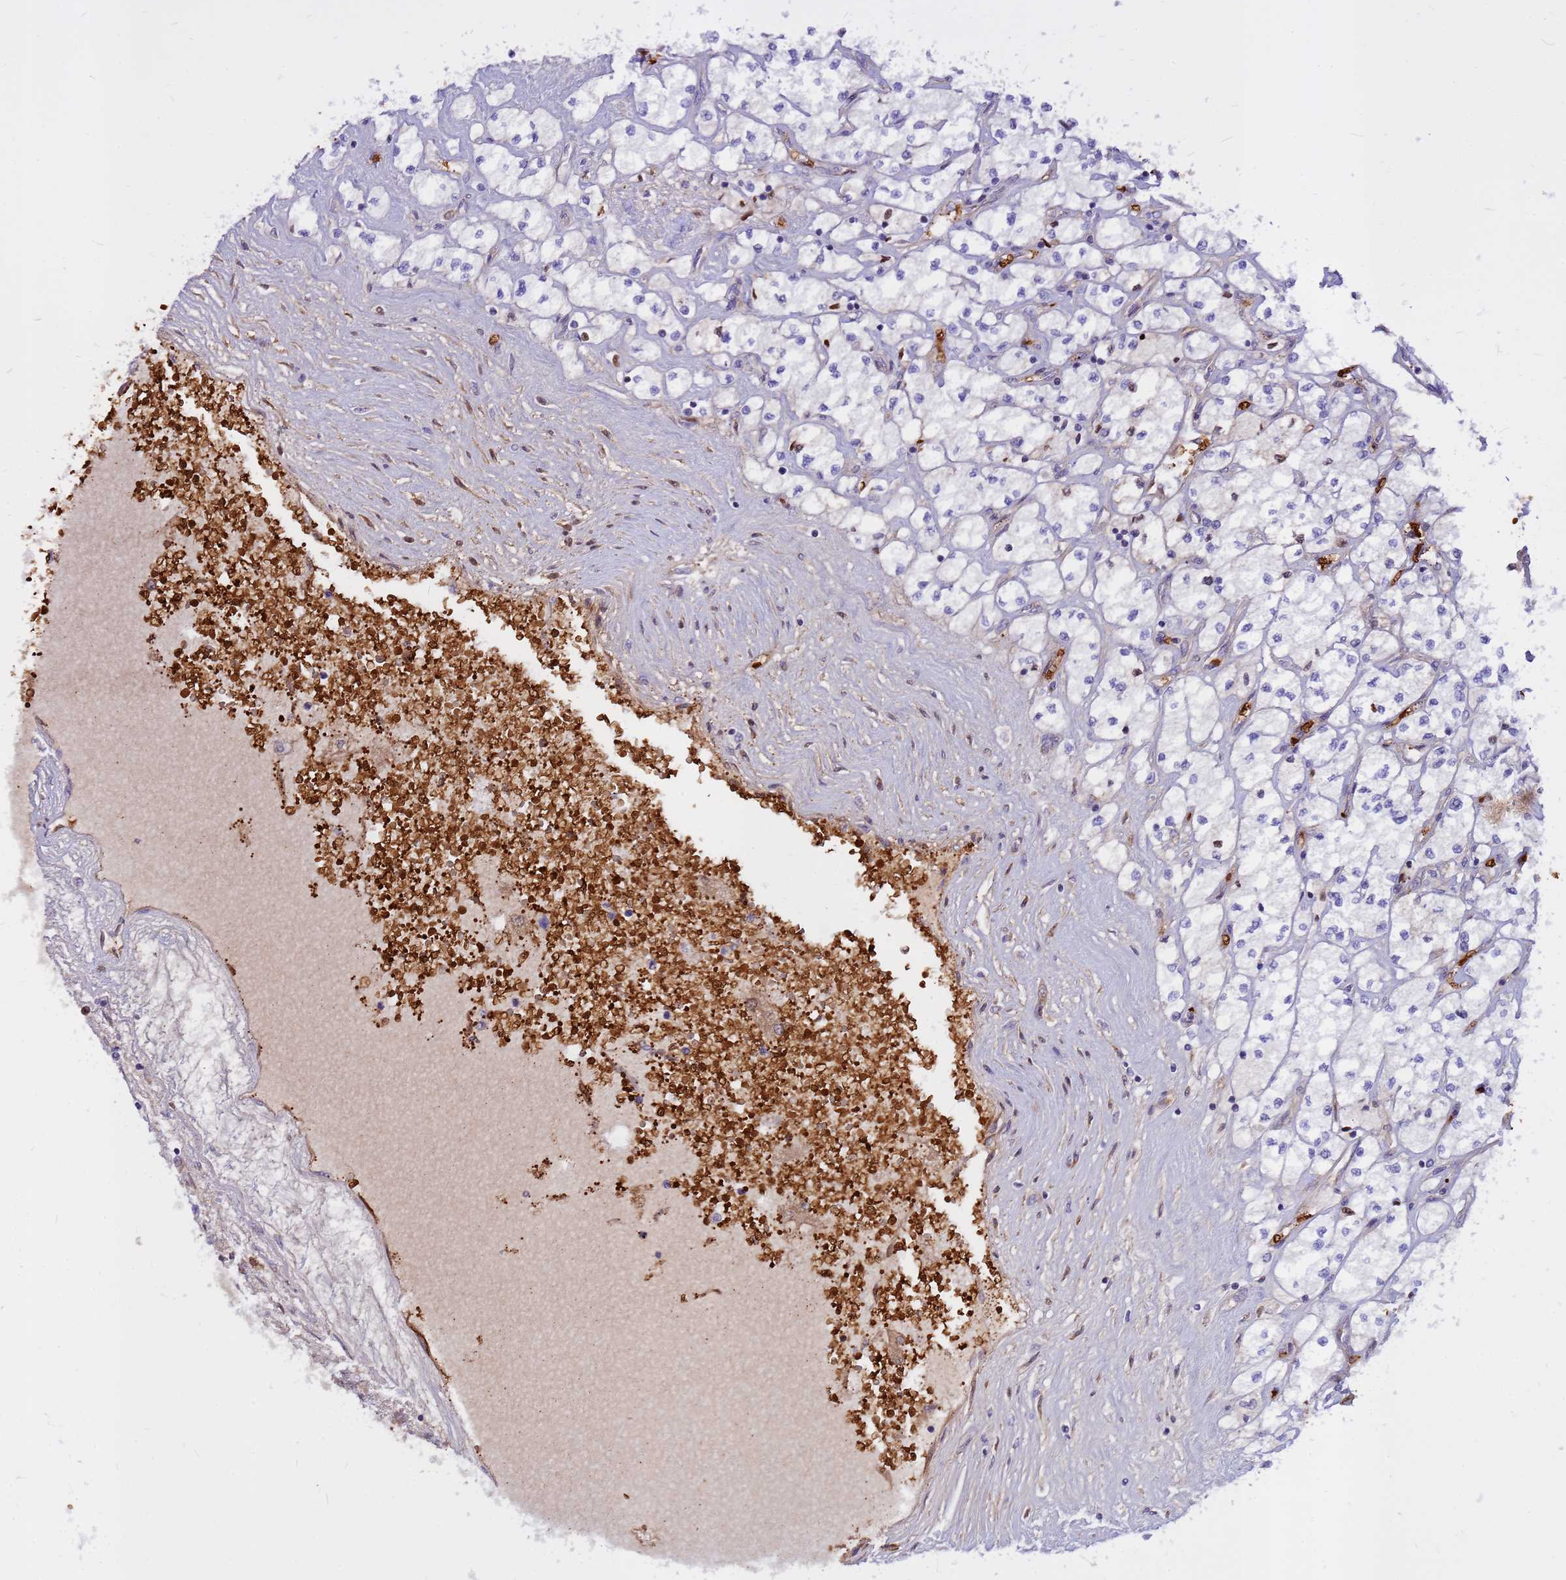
{"staining": {"intensity": "negative", "quantity": "none", "location": "none"}, "tissue": "renal cancer", "cell_type": "Tumor cells", "image_type": "cancer", "snomed": [{"axis": "morphology", "description": "Adenocarcinoma, NOS"}, {"axis": "topography", "description": "Kidney"}], "caption": "IHC histopathology image of human renal cancer stained for a protein (brown), which exhibits no expression in tumor cells. (DAB (3,3'-diaminobenzidine) immunohistochemistry, high magnification).", "gene": "ZNF669", "patient": {"sex": "male", "age": 80}}